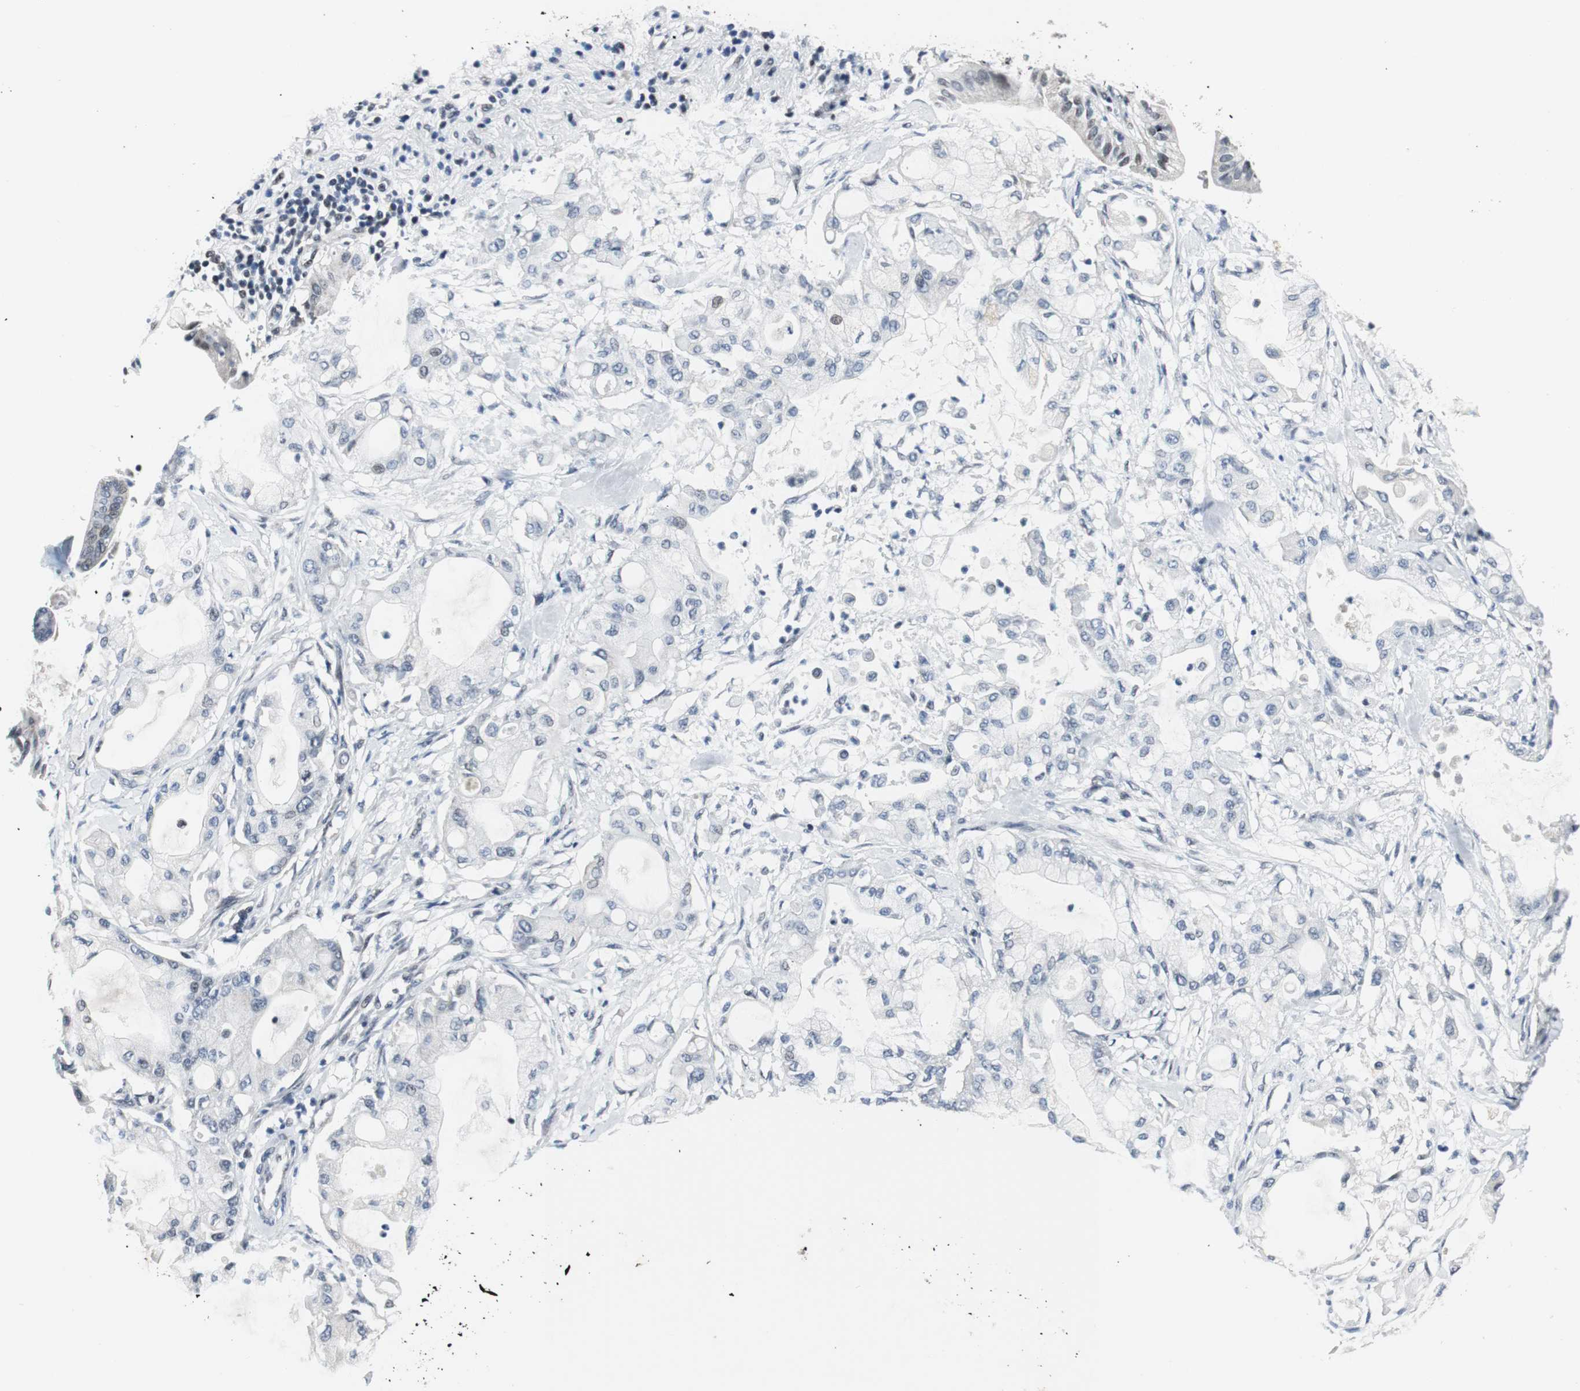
{"staining": {"intensity": "negative", "quantity": "none", "location": "none"}, "tissue": "pancreatic cancer", "cell_type": "Tumor cells", "image_type": "cancer", "snomed": [{"axis": "morphology", "description": "Adenocarcinoma, NOS"}, {"axis": "morphology", "description": "Adenocarcinoma, metastatic, NOS"}, {"axis": "topography", "description": "Lymph node"}, {"axis": "topography", "description": "Pancreas"}, {"axis": "topography", "description": "Duodenum"}], "caption": "The photomicrograph displays no staining of tumor cells in pancreatic cancer. (DAB IHC visualized using brightfield microscopy, high magnification).", "gene": "MTA1", "patient": {"sex": "female", "age": 64}}